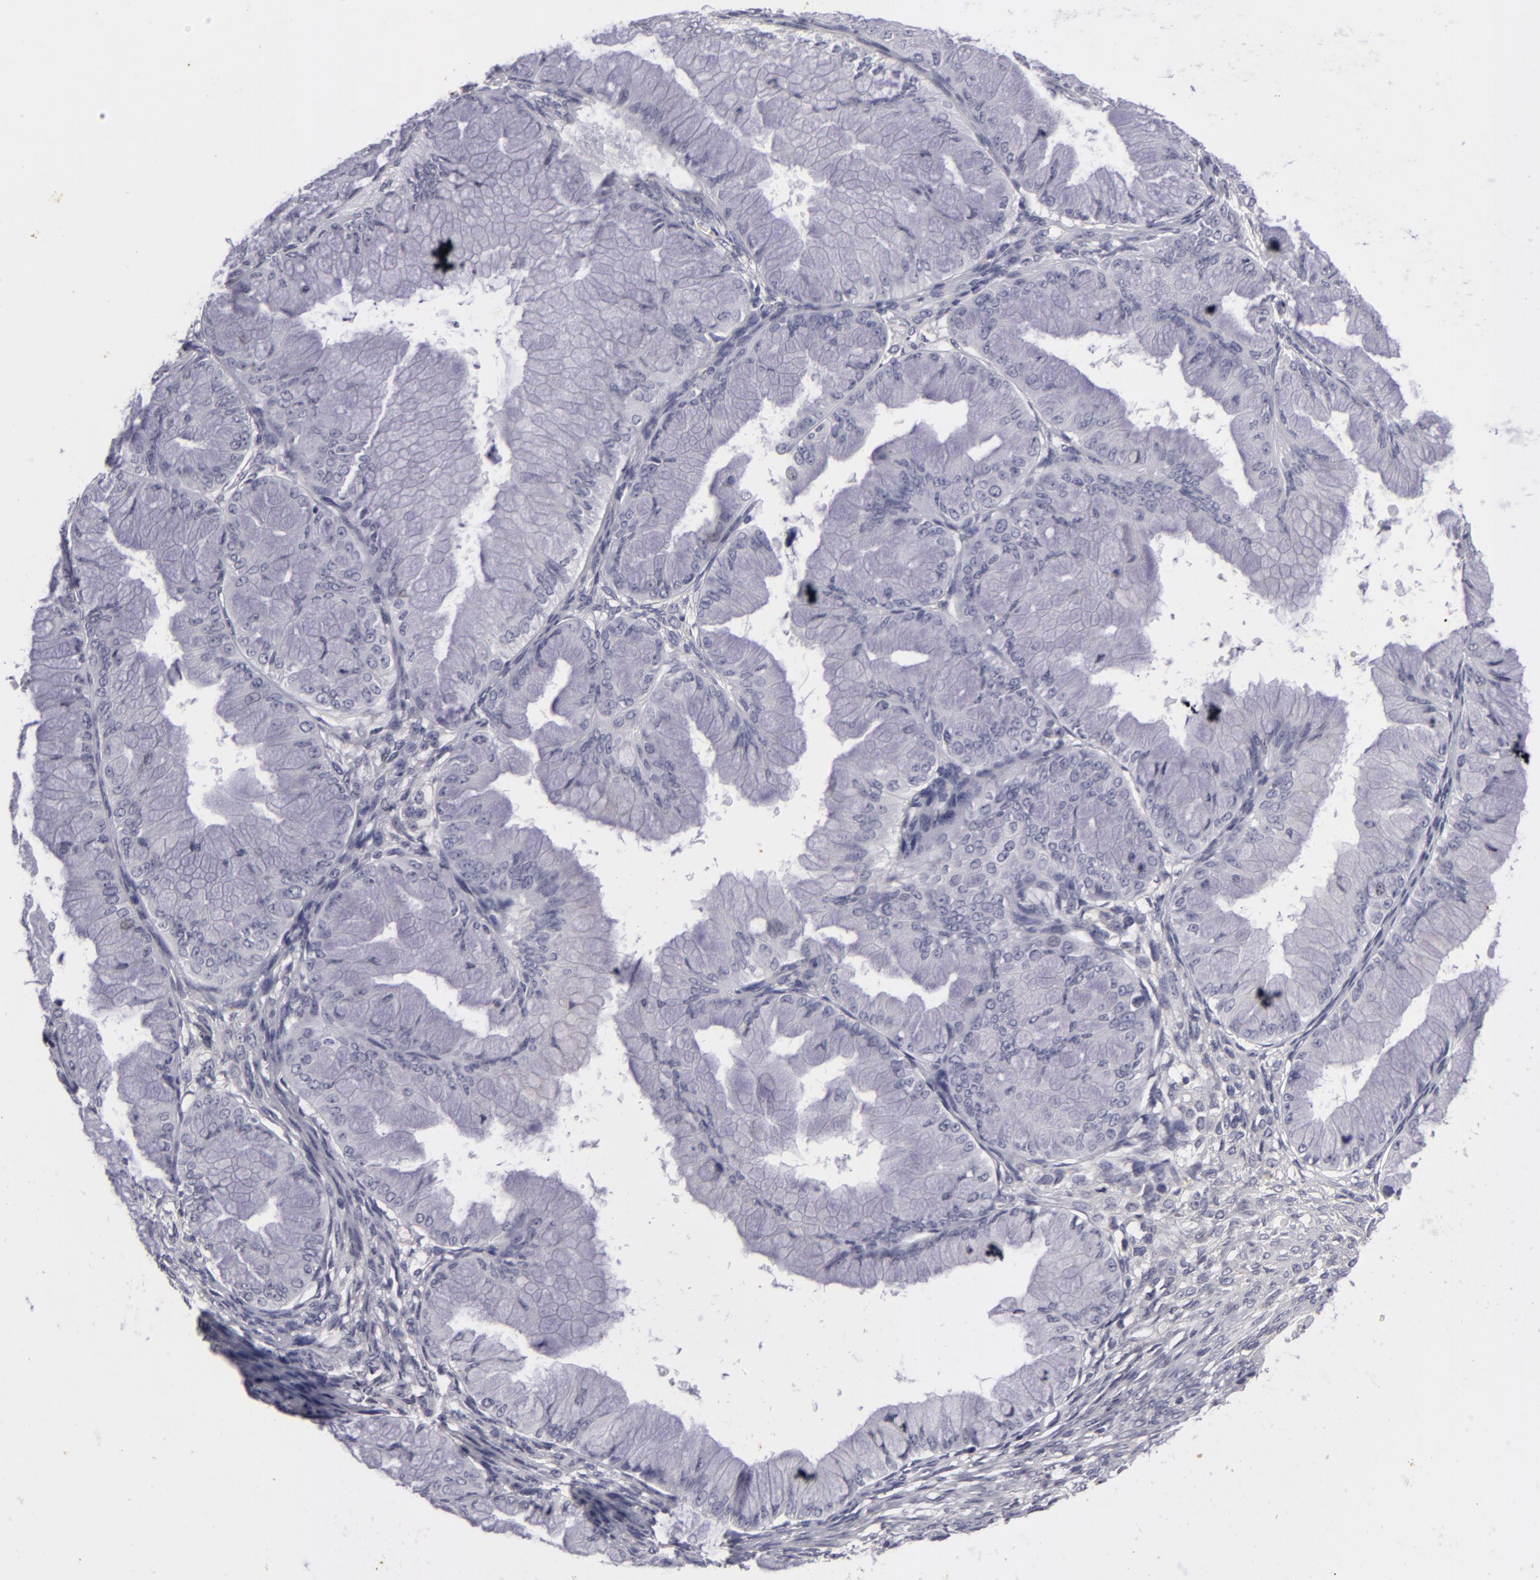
{"staining": {"intensity": "negative", "quantity": "none", "location": "none"}, "tissue": "ovarian cancer", "cell_type": "Tumor cells", "image_type": "cancer", "snomed": [{"axis": "morphology", "description": "Cystadenocarcinoma, mucinous, NOS"}, {"axis": "topography", "description": "Ovary"}], "caption": "This image is of mucinous cystadenocarcinoma (ovarian) stained with immunohistochemistry to label a protein in brown with the nuclei are counter-stained blue. There is no expression in tumor cells.", "gene": "NLGN4X", "patient": {"sex": "female", "age": 63}}